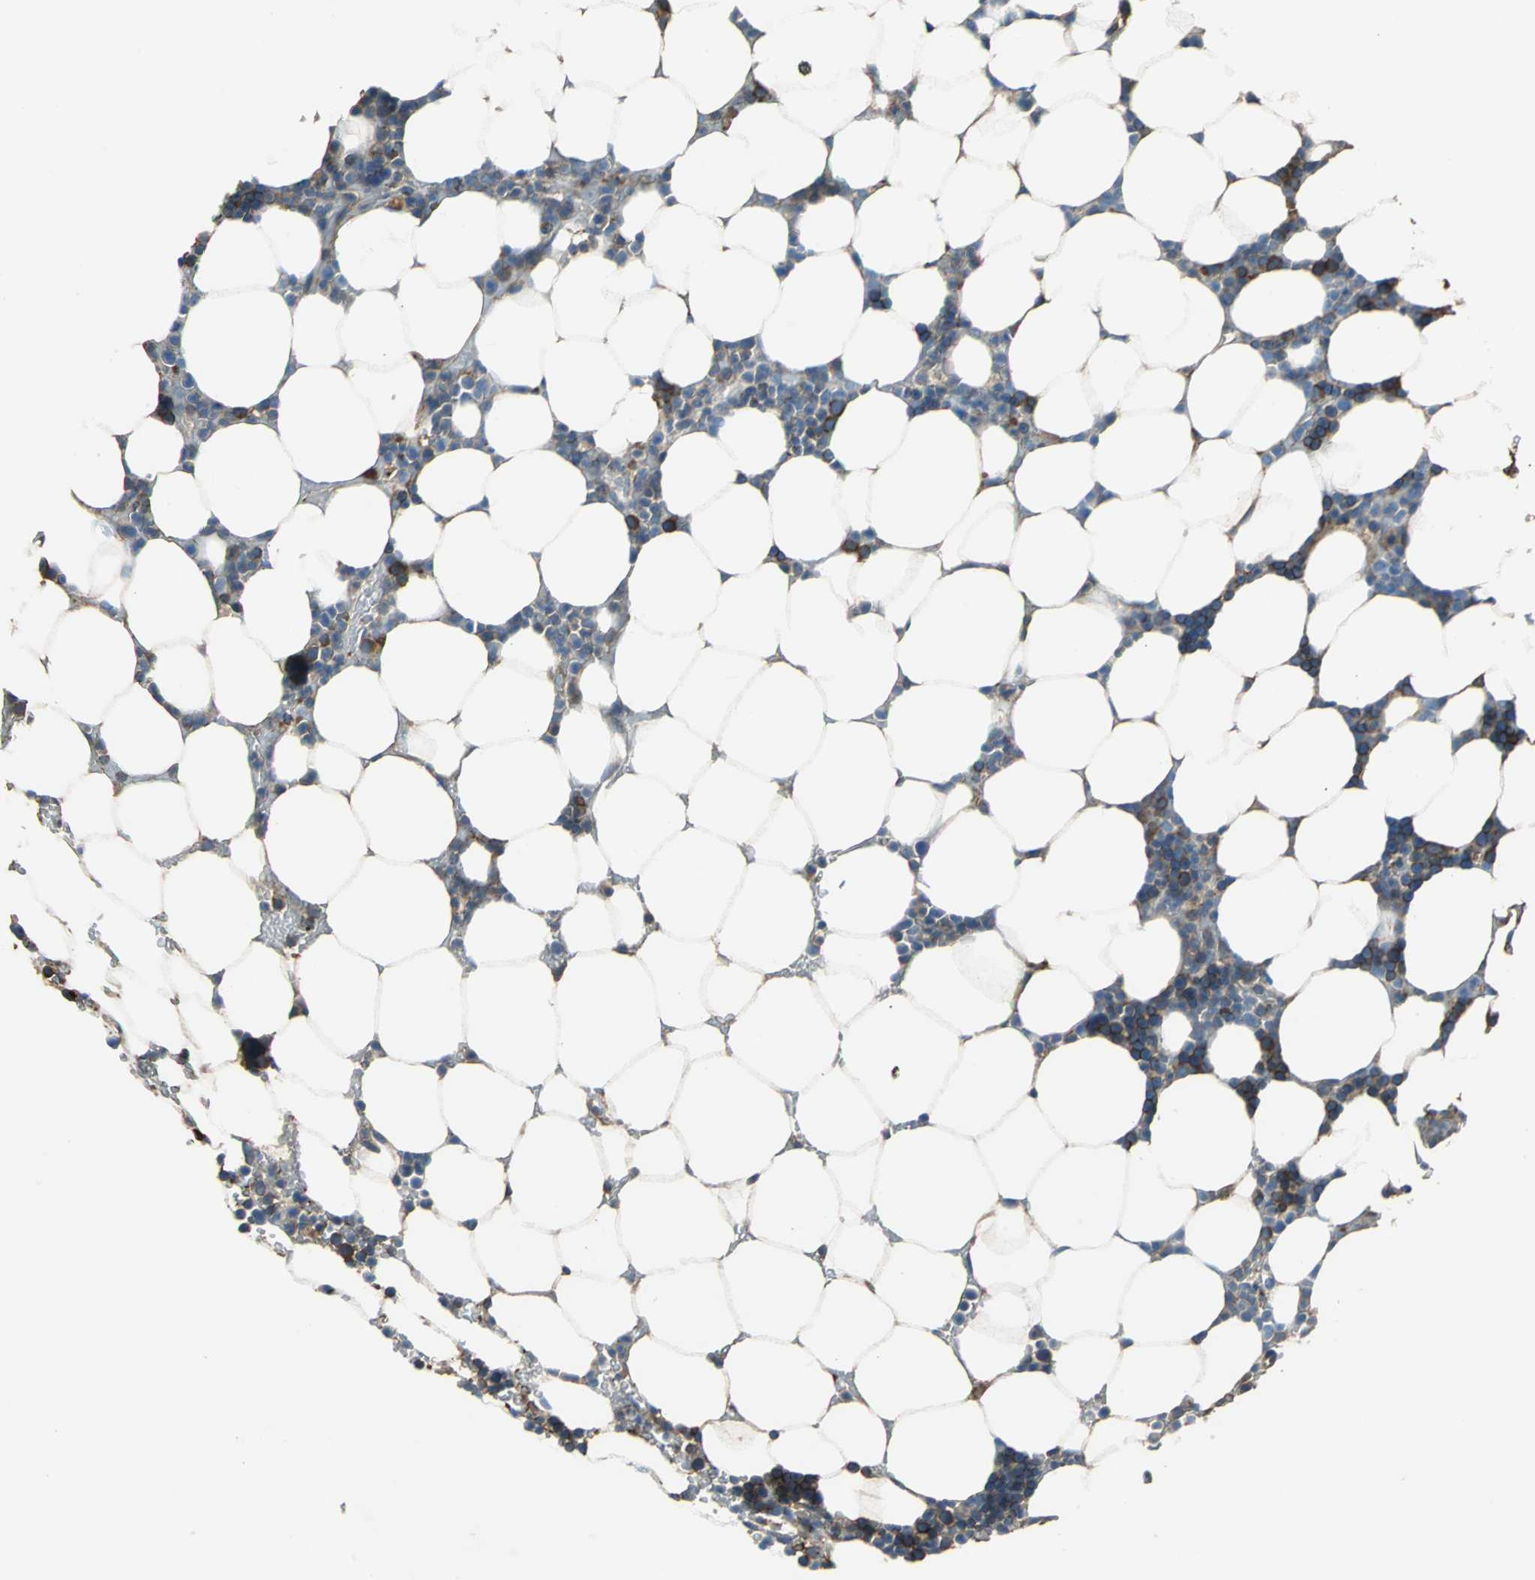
{"staining": {"intensity": "strong", "quantity": "25%-75%", "location": "cytoplasmic/membranous"}, "tissue": "bone marrow", "cell_type": "Hematopoietic cells", "image_type": "normal", "snomed": [{"axis": "morphology", "description": "Normal tissue, NOS"}, {"axis": "topography", "description": "Bone marrow"}], "caption": "Protein positivity by IHC displays strong cytoplasmic/membranous positivity in about 25%-75% of hematopoietic cells in benign bone marrow.", "gene": "PARVA", "patient": {"sex": "female", "age": 73}}